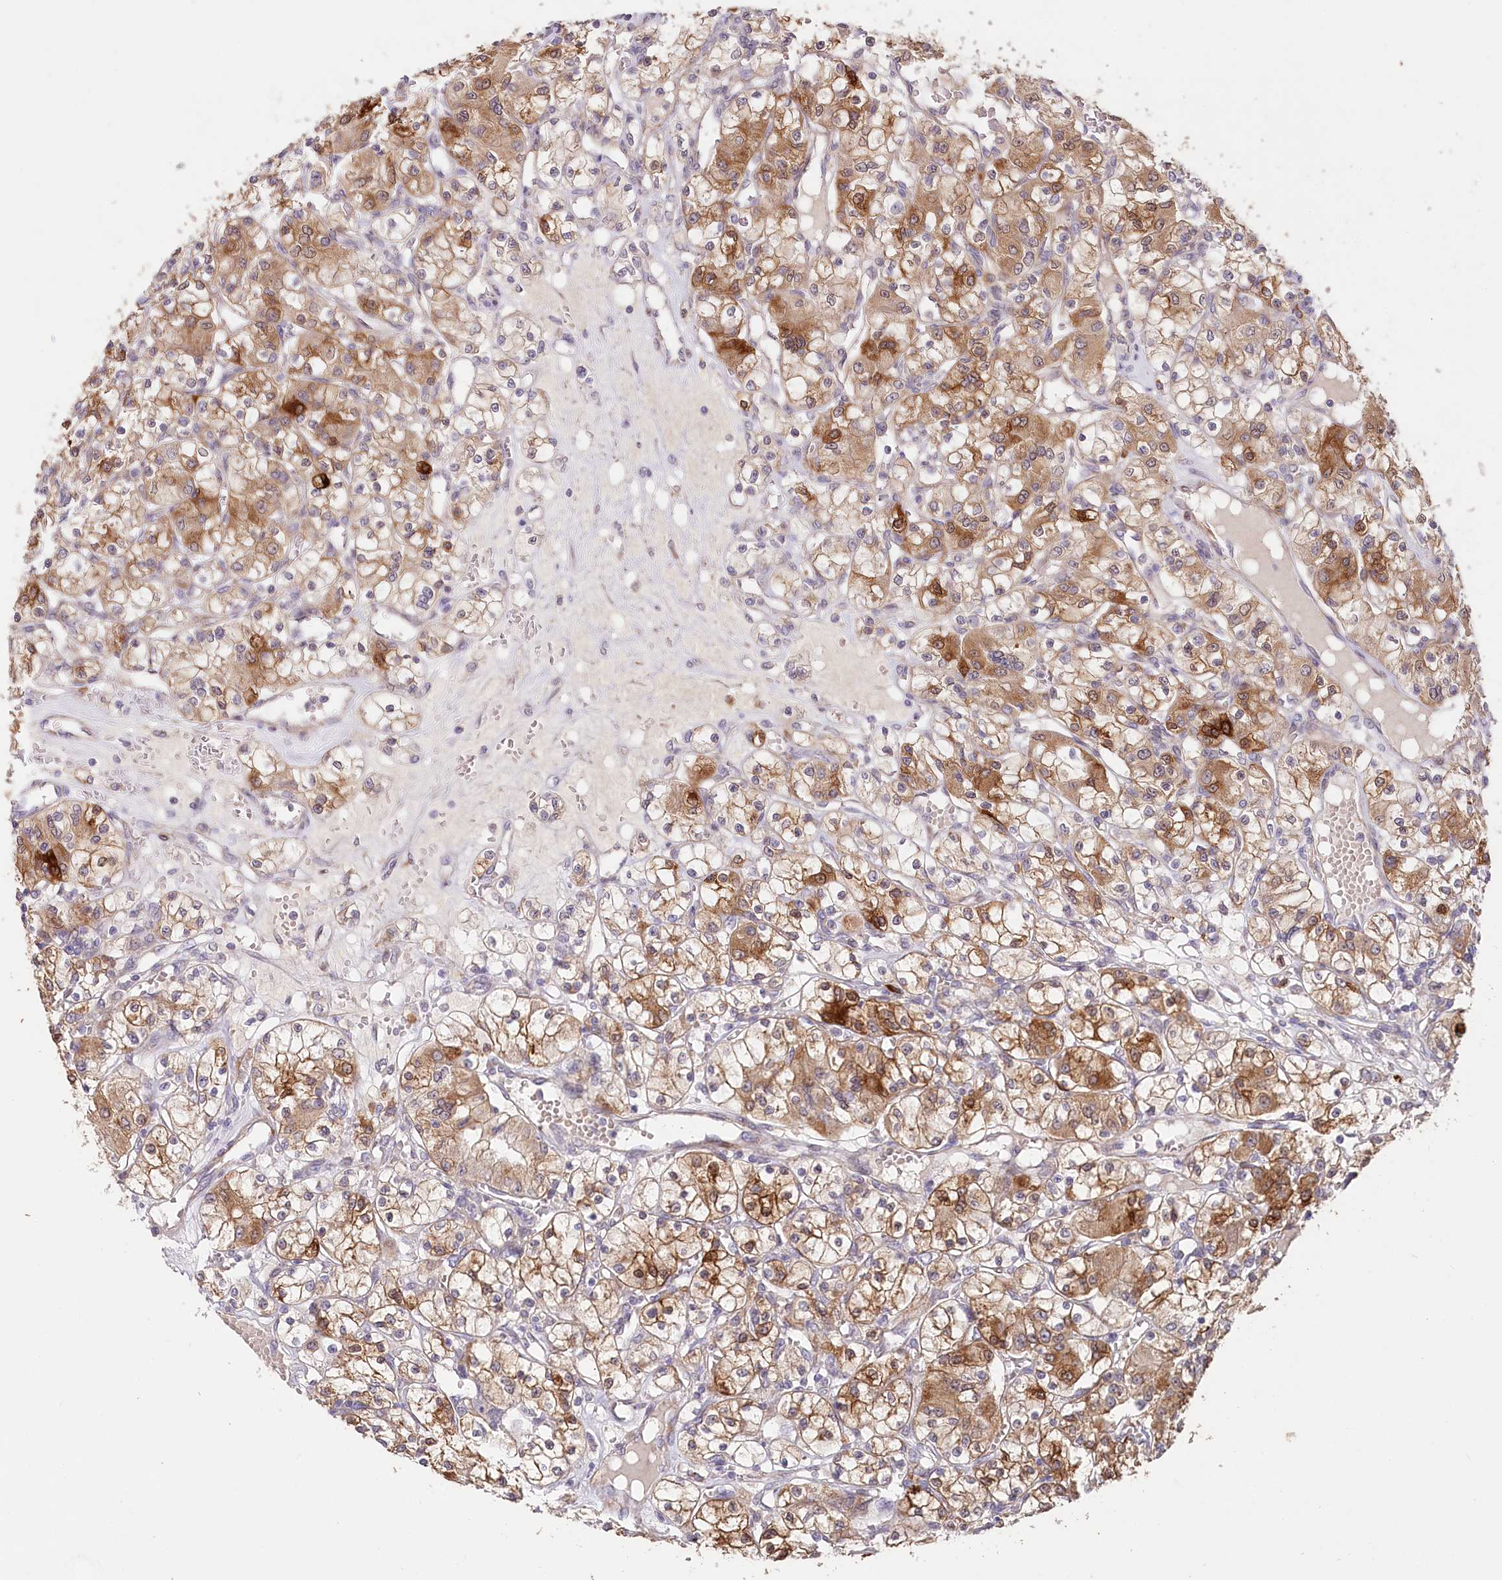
{"staining": {"intensity": "strong", "quantity": ">75%", "location": "cytoplasmic/membranous"}, "tissue": "renal cancer", "cell_type": "Tumor cells", "image_type": "cancer", "snomed": [{"axis": "morphology", "description": "Adenocarcinoma, NOS"}, {"axis": "topography", "description": "Kidney"}], "caption": "Renal adenocarcinoma tissue demonstrates strong cytoplasmic/membranous staining in approximately >75% of tumor cells, visualized by immunohistochemistry.", "gene": "IRAK1BP1", "patient": {"sex": "female", "age": 59}}